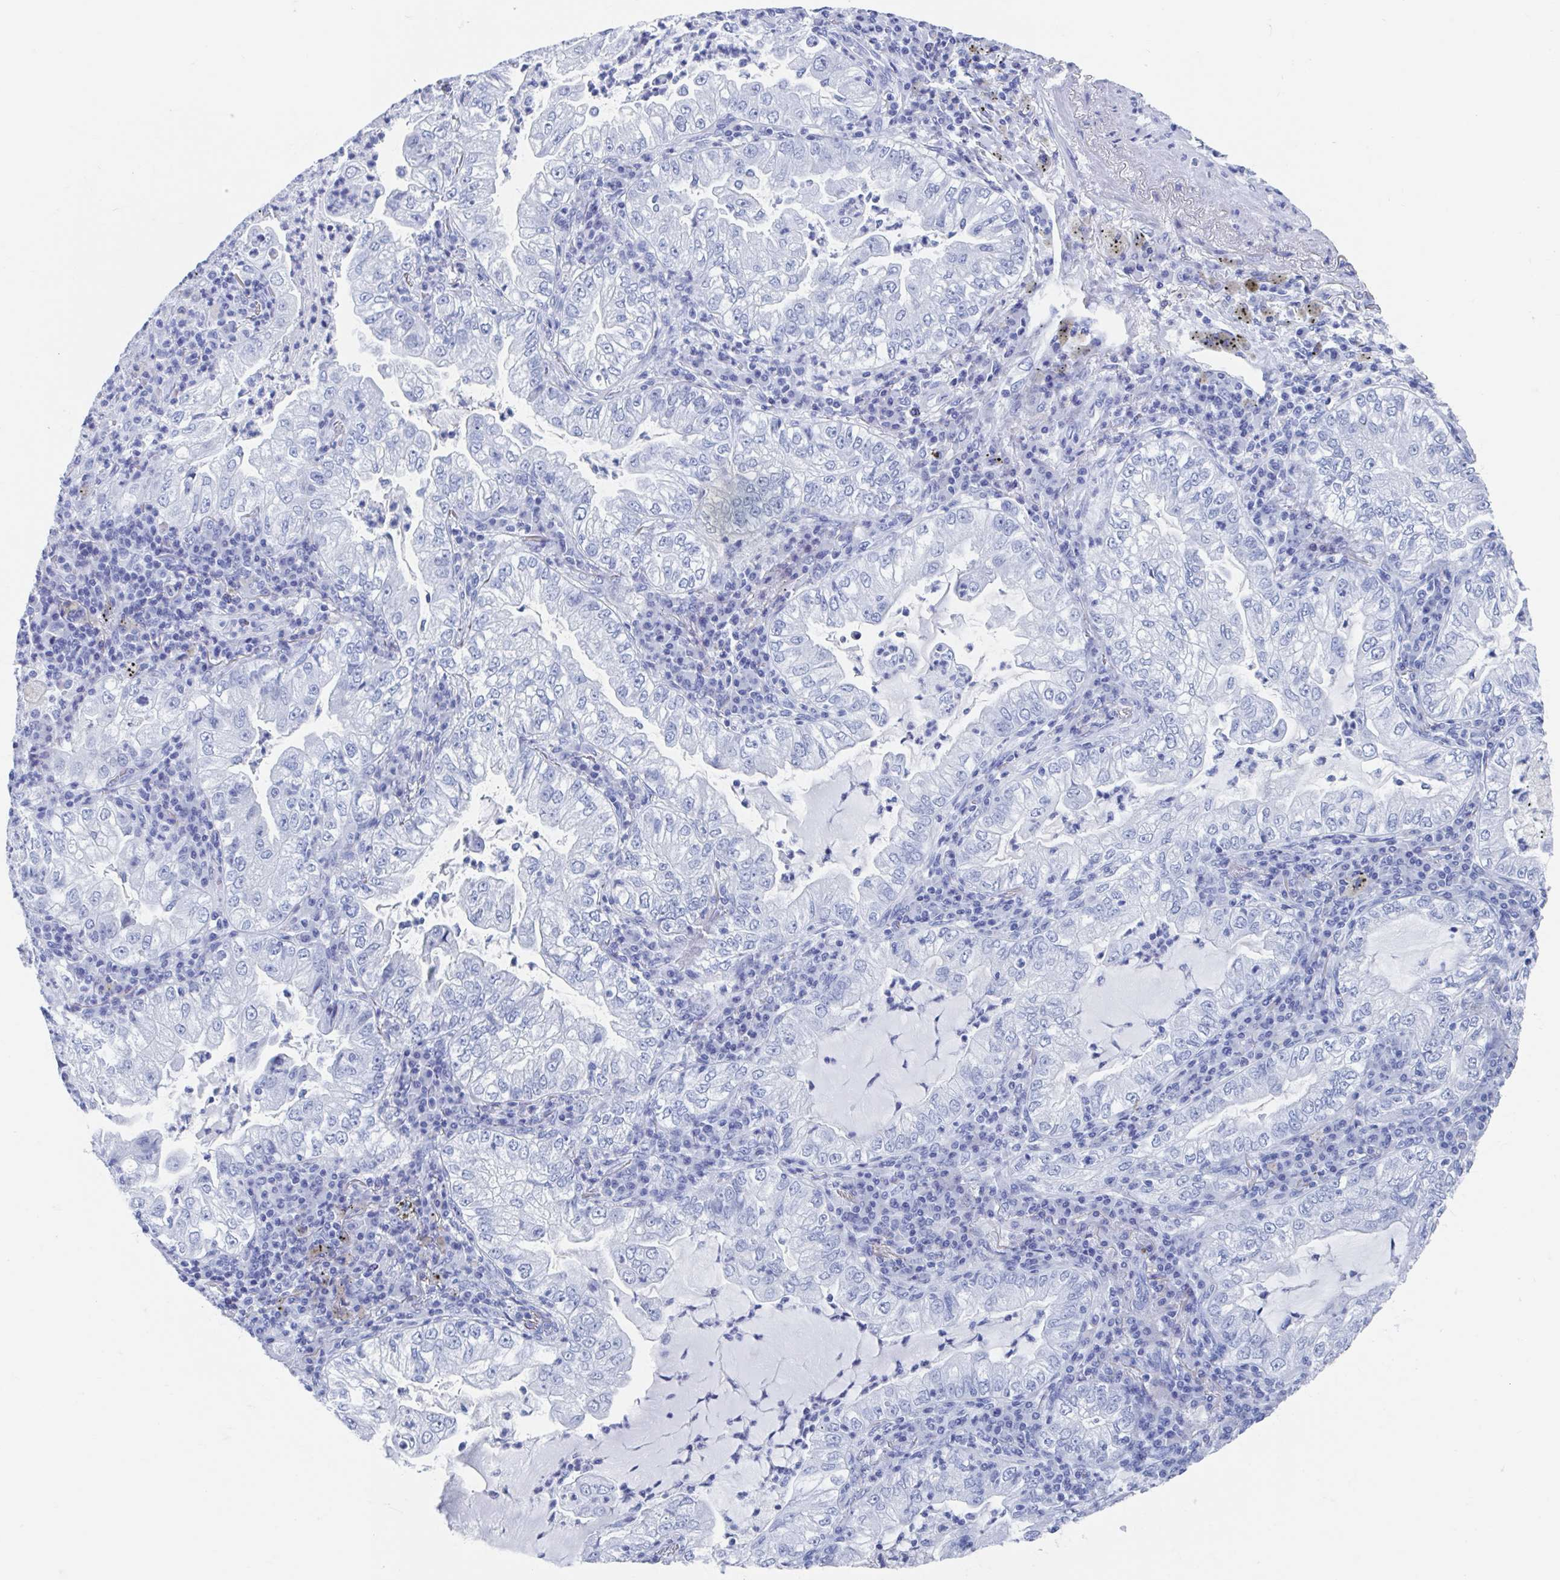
{"staining": {"intensity": "negative", "quantity": "none", "location": "none"}, "tissue": "lung cancer", "cell_type": "Tumor cells", "image_type": "cancer", "snomed": [{"axis": "morphology", "description": "Adenocarcinoma, NOS"}, {"axis": "topography", "description": "Lung"}], "caption": "The immunohistochemistry (IHC) photomicrograph has no significant expression in tumor cells of lung adenocarcinoma tissue.", "gene": "C10orf53", "patient": {"sex": "female", "age": 73}}